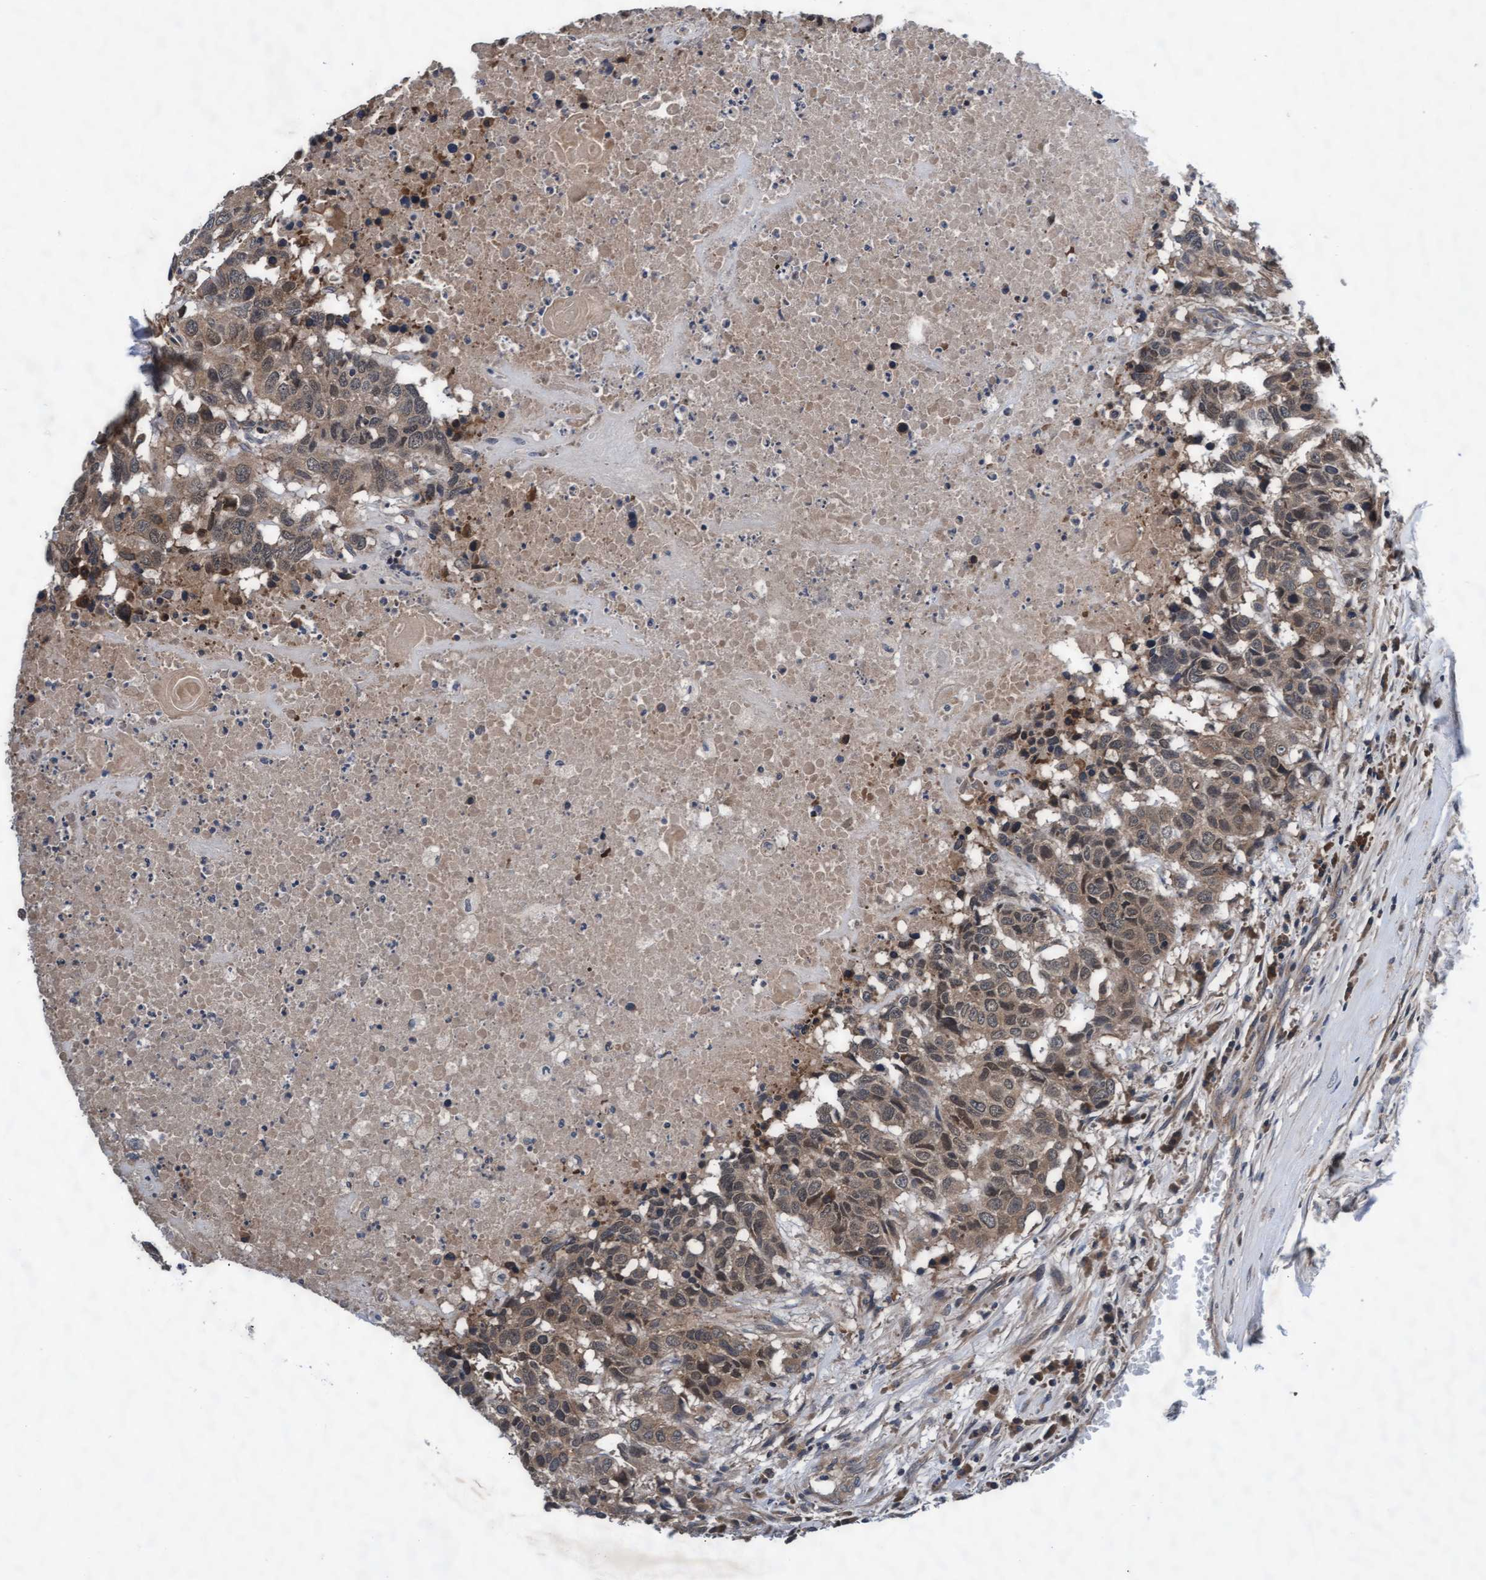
{"staining": {"intensity": "weak", "quantity": ">75%", "location": "cytoplasmic/membranous"}, "tissue": "head and neck cancer", "cell_type": "Tumor cells", "image_type": "cancer", "snomed": [{"axis": "morphology", "description": "Squamous cell carcinoma, NOS"}, {"axis": "topography", "description": "Head-Neck"}], "caption": "This image reveals IHC staining of head and neck squamous cell carcinoma, with low weak cytoplasmic/membranous positivity in about >75% of tumor cells.", "gene": "EFCAB13", "patient": {"sex": "male", "age": 66}}